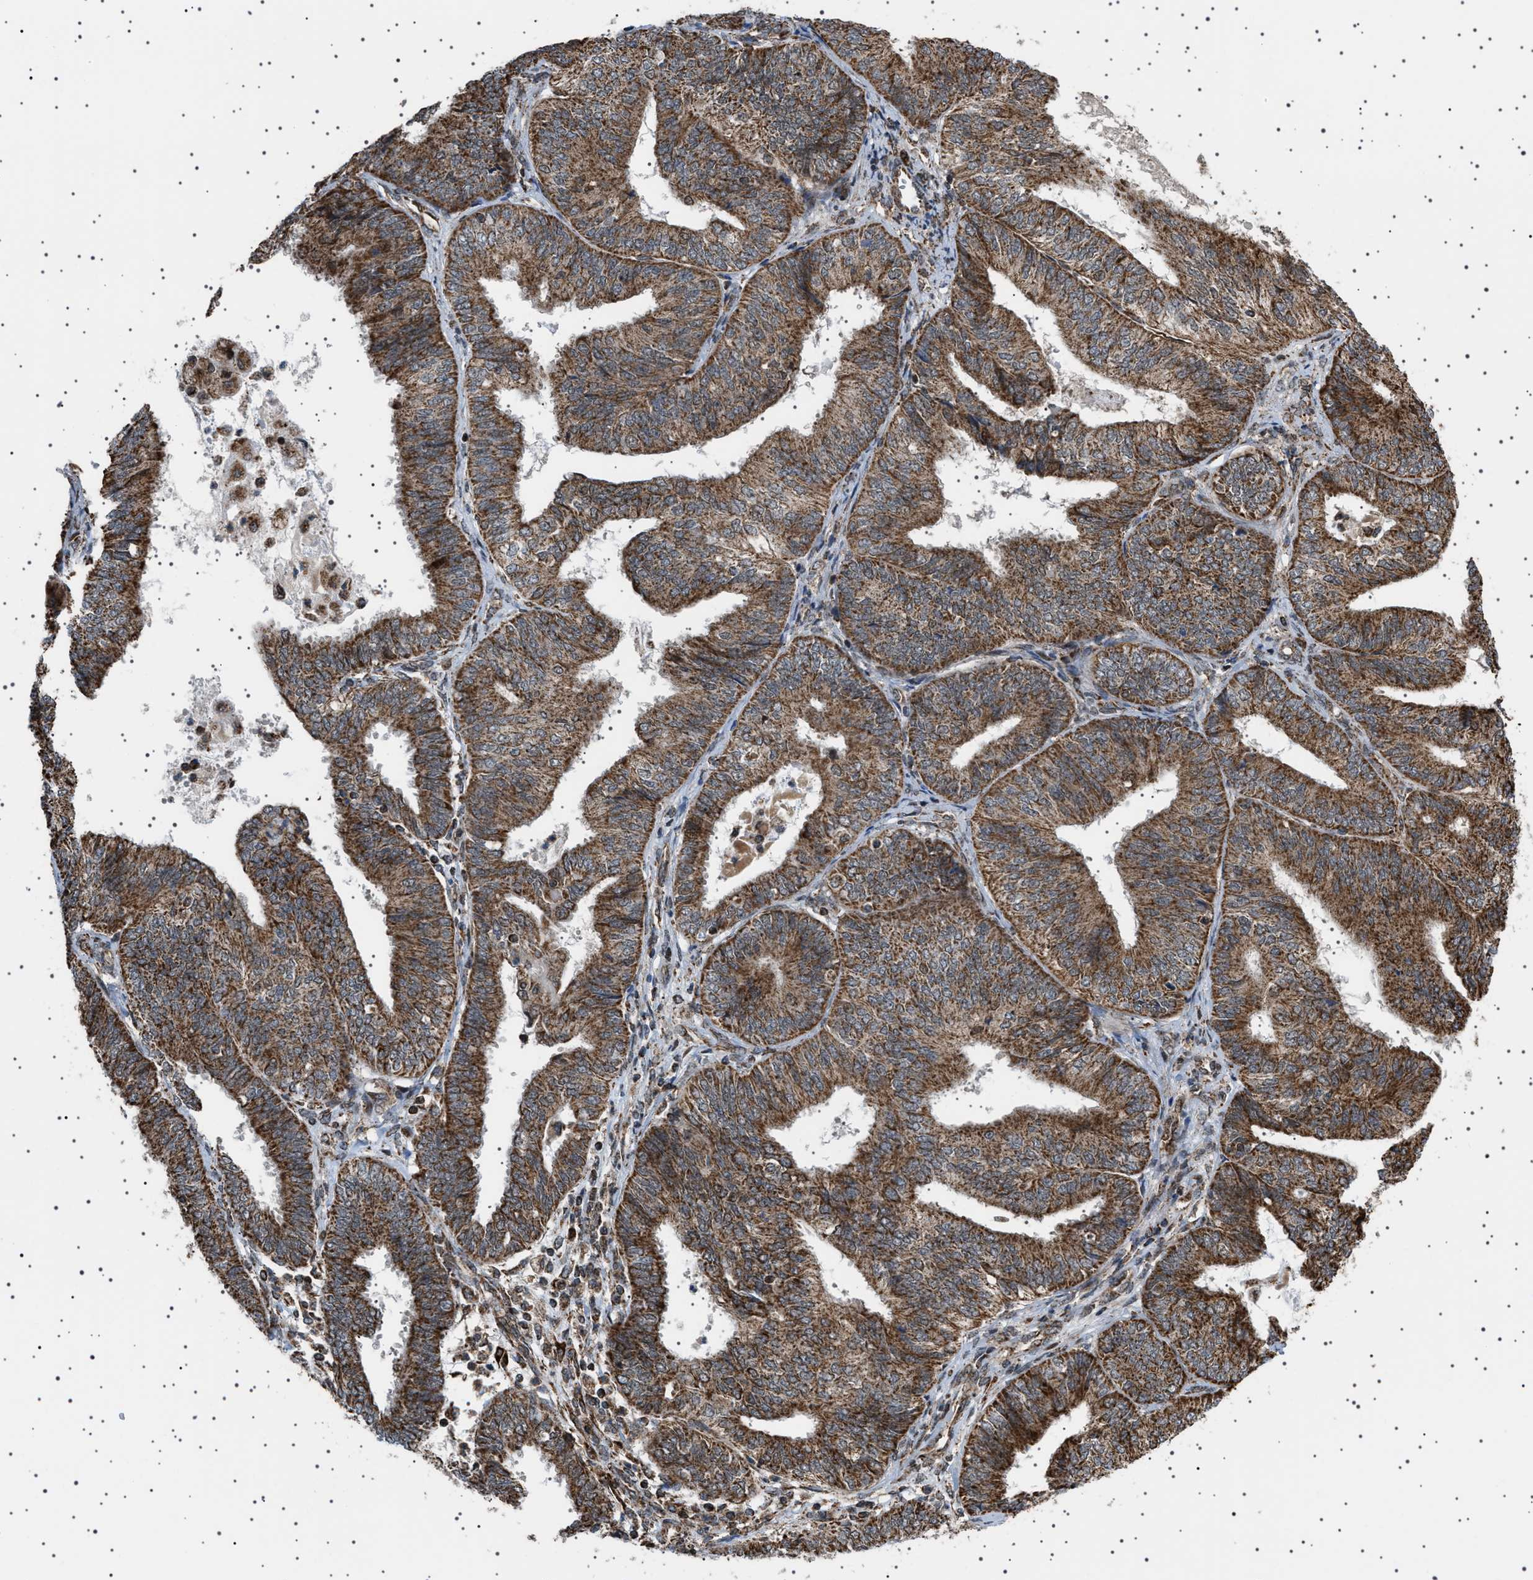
{"staining": {"intensity": "strong", "quantity": ">75%", "location": "cytoplasmic/membranous"}, "tissue": "endometrial cancer", "cell_type": "Tumor cells", "image_type": "cancer", "snomed": [{"axis": "morphology", "description": "Adenocarcinoma, NOS"}, {"axis": "topography", "description": "Endometrium"}], "caption": "Immunohistochemistry of endometrial cancer reveals high levels of strong cytoplasmic/membranous positivity in approximately >75% of tumor cells.", "gene": "MELK", "patient": {"sex": "female", "age": 58}}